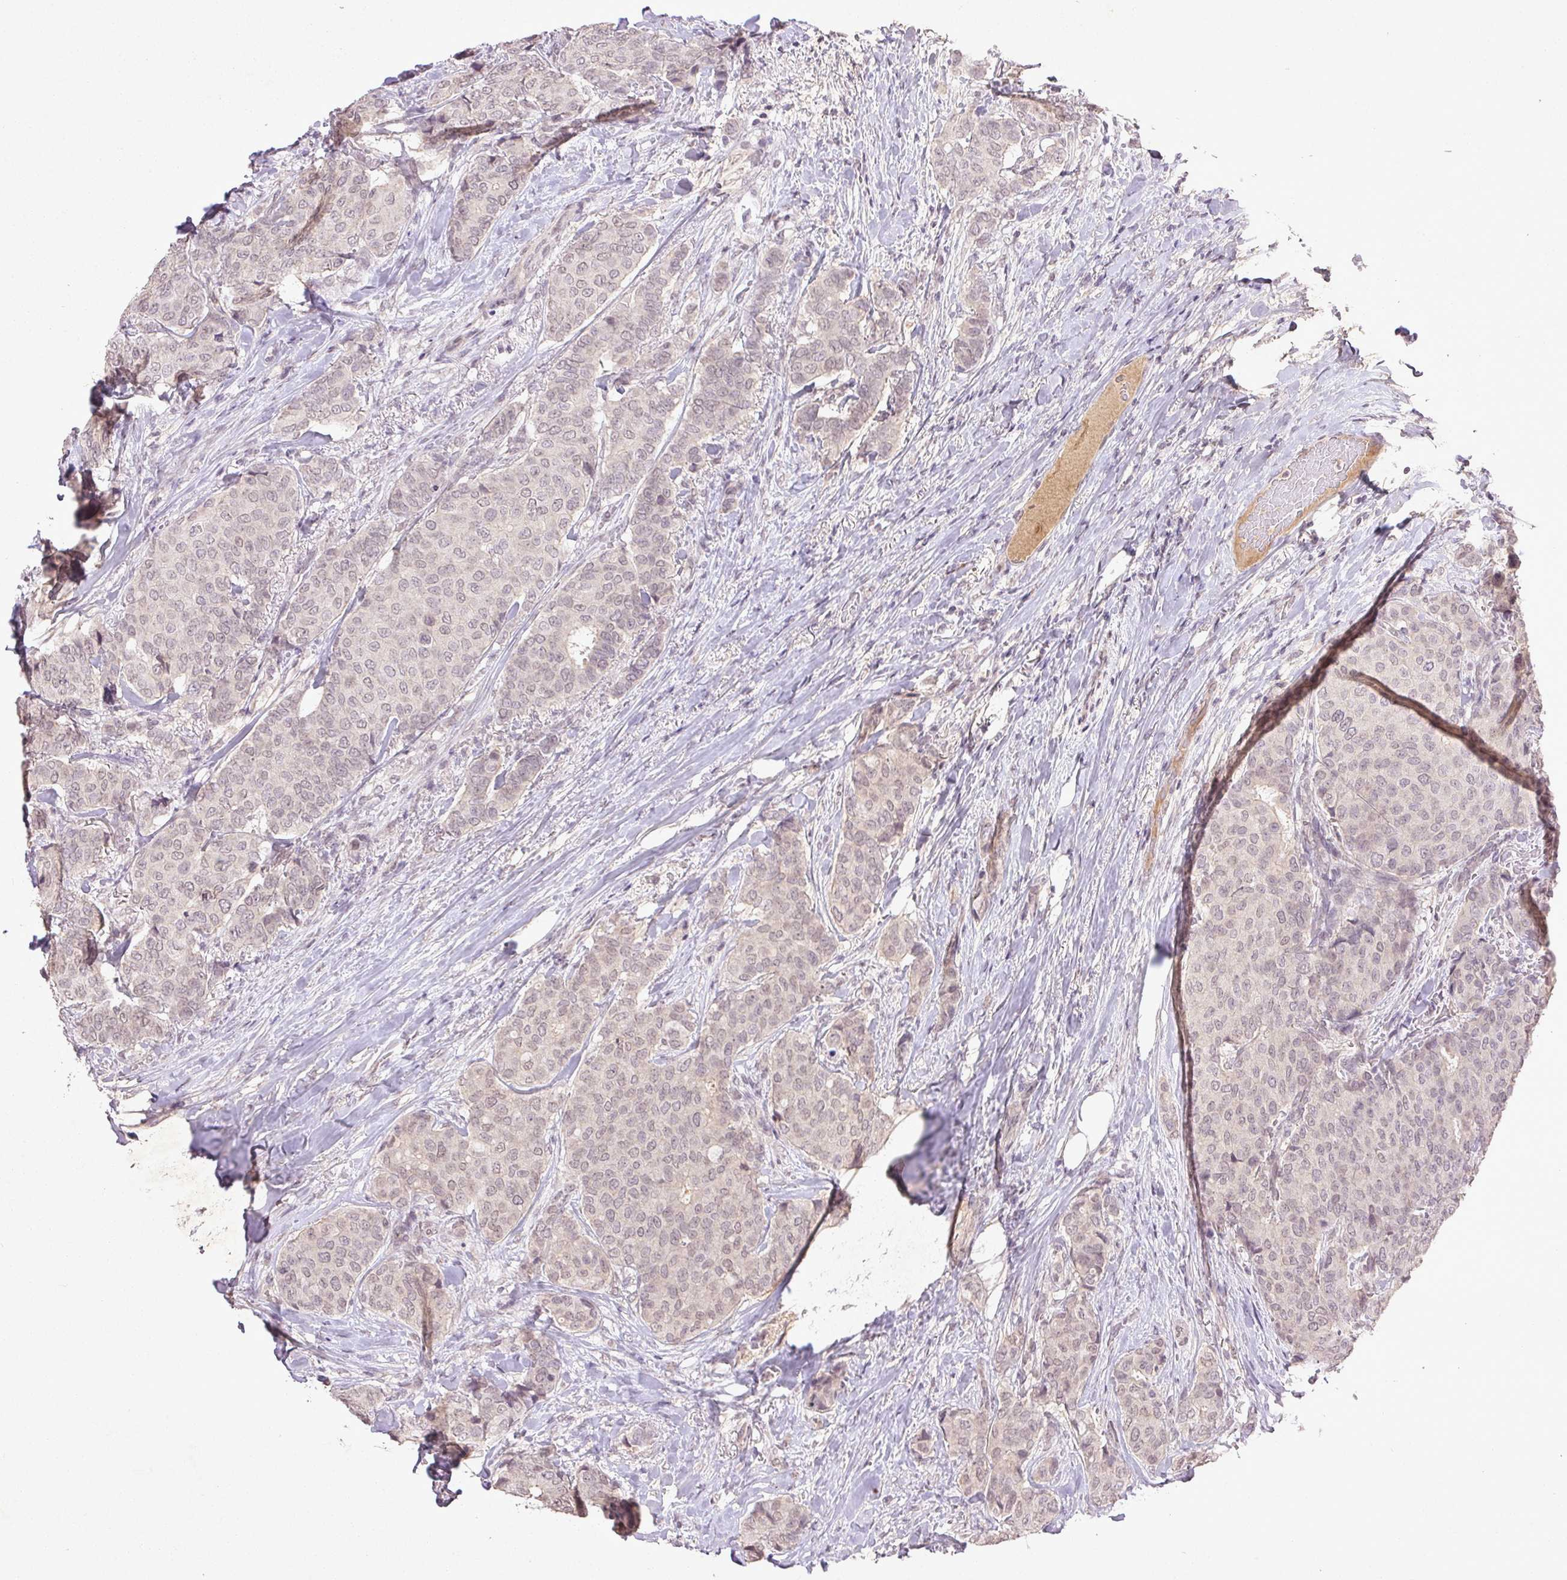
{"staining": {"intensity": "negative", "quantity": "none", "location": "none"}, "tissue": "breast cancer", "cell_type": "Tumor cells", "image_type": "cancer", "snomed": [{"axis": "morphology", "description": "Duct carcinoma"}, {"axis": "topography", "description": "Breast"}], "caption": "Histopathology image shows no protein staining in tumor cells of breast invasive ductal carcinoma tissue.", "gene": "FAM168B", "patient": {"sex": "female", "age": 75}}